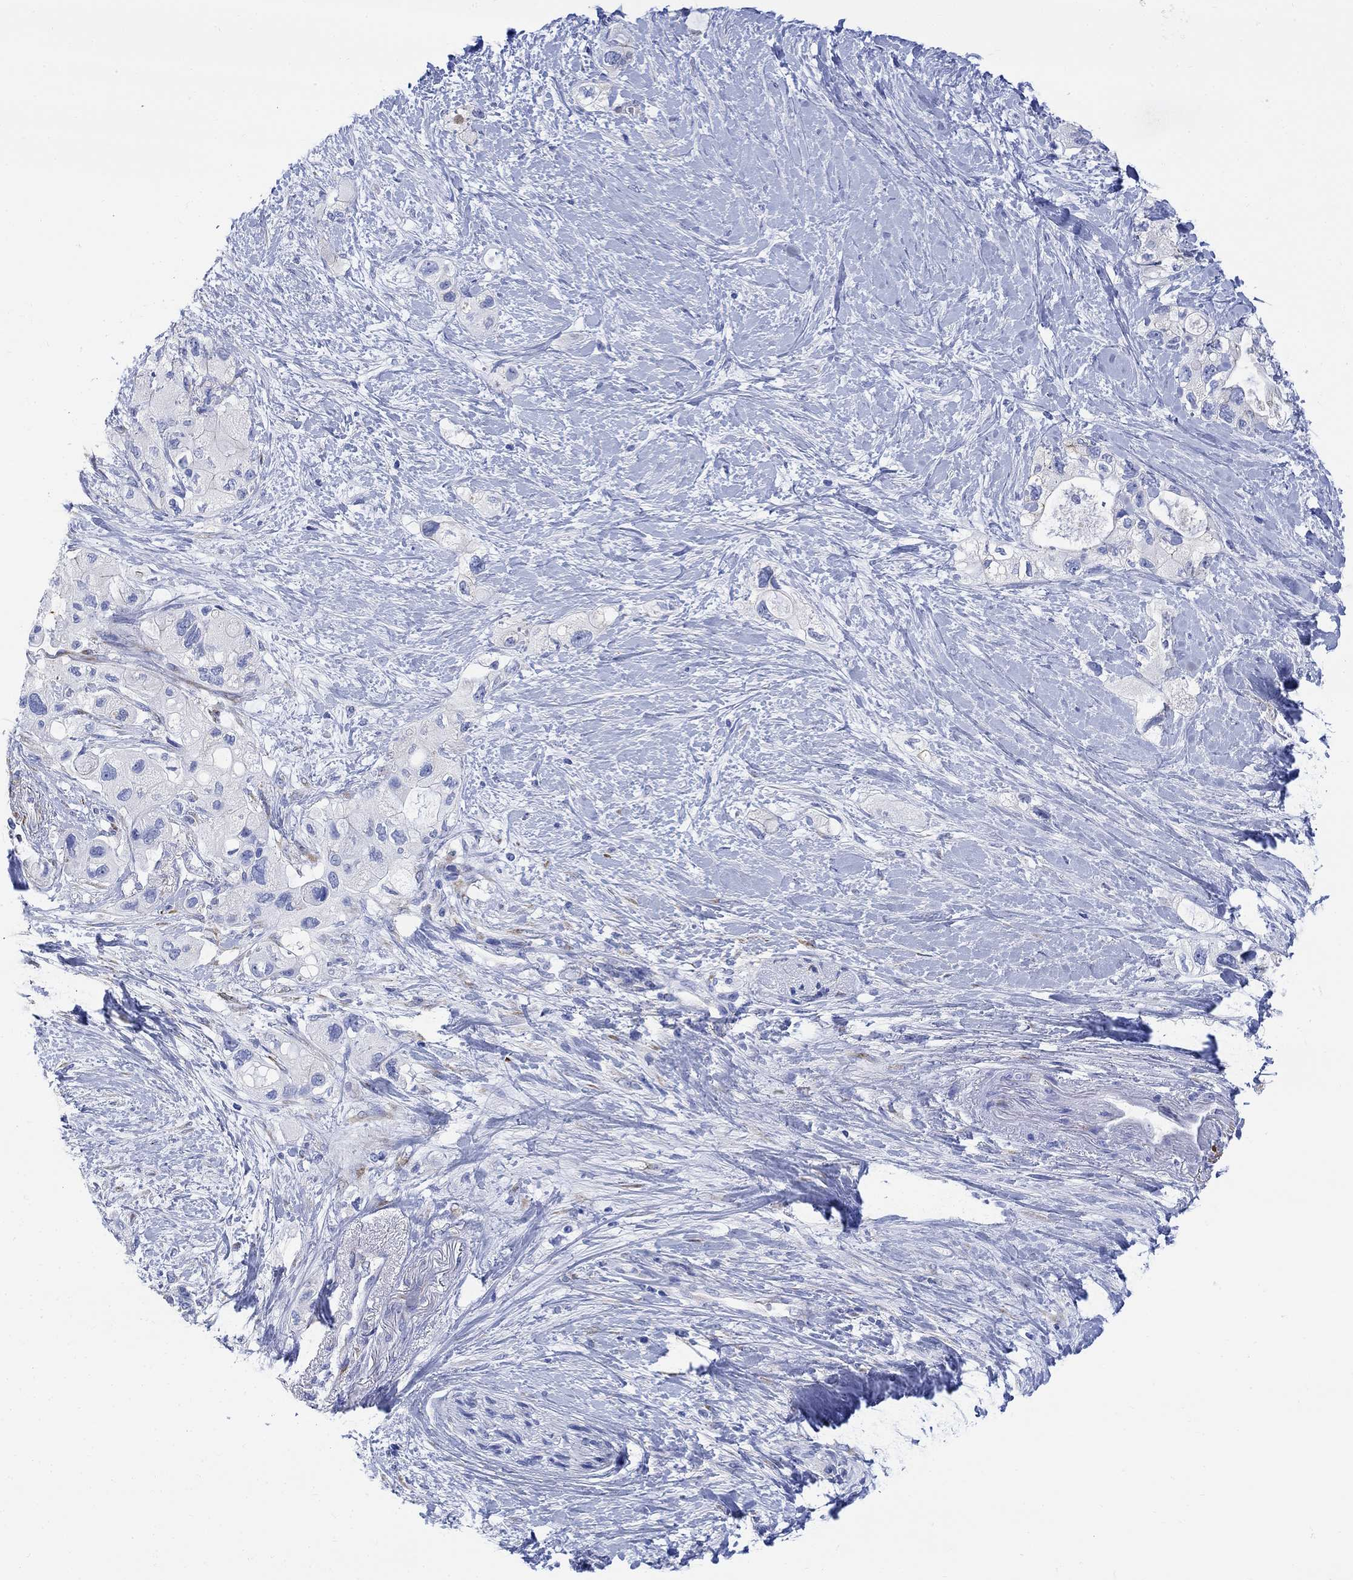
{"staining": {"intensity": "negative", "quantity": "none", "location": "none"}, "tissue": "pancreatic cancer", "cell_type": "Tumor cells", "image_type": "cancer", "snomed": [{"axis": "morphology", "description": "Adenocarcinoma, NOS"}, {"axis": "topography", "description": "Pancreas"}], "caption": "Tumor cells are negative for protein expression in human adenocarcinoma (pancreatic).", "gene": "MYL1", "patient": {"sex": "female", "age": 56}}